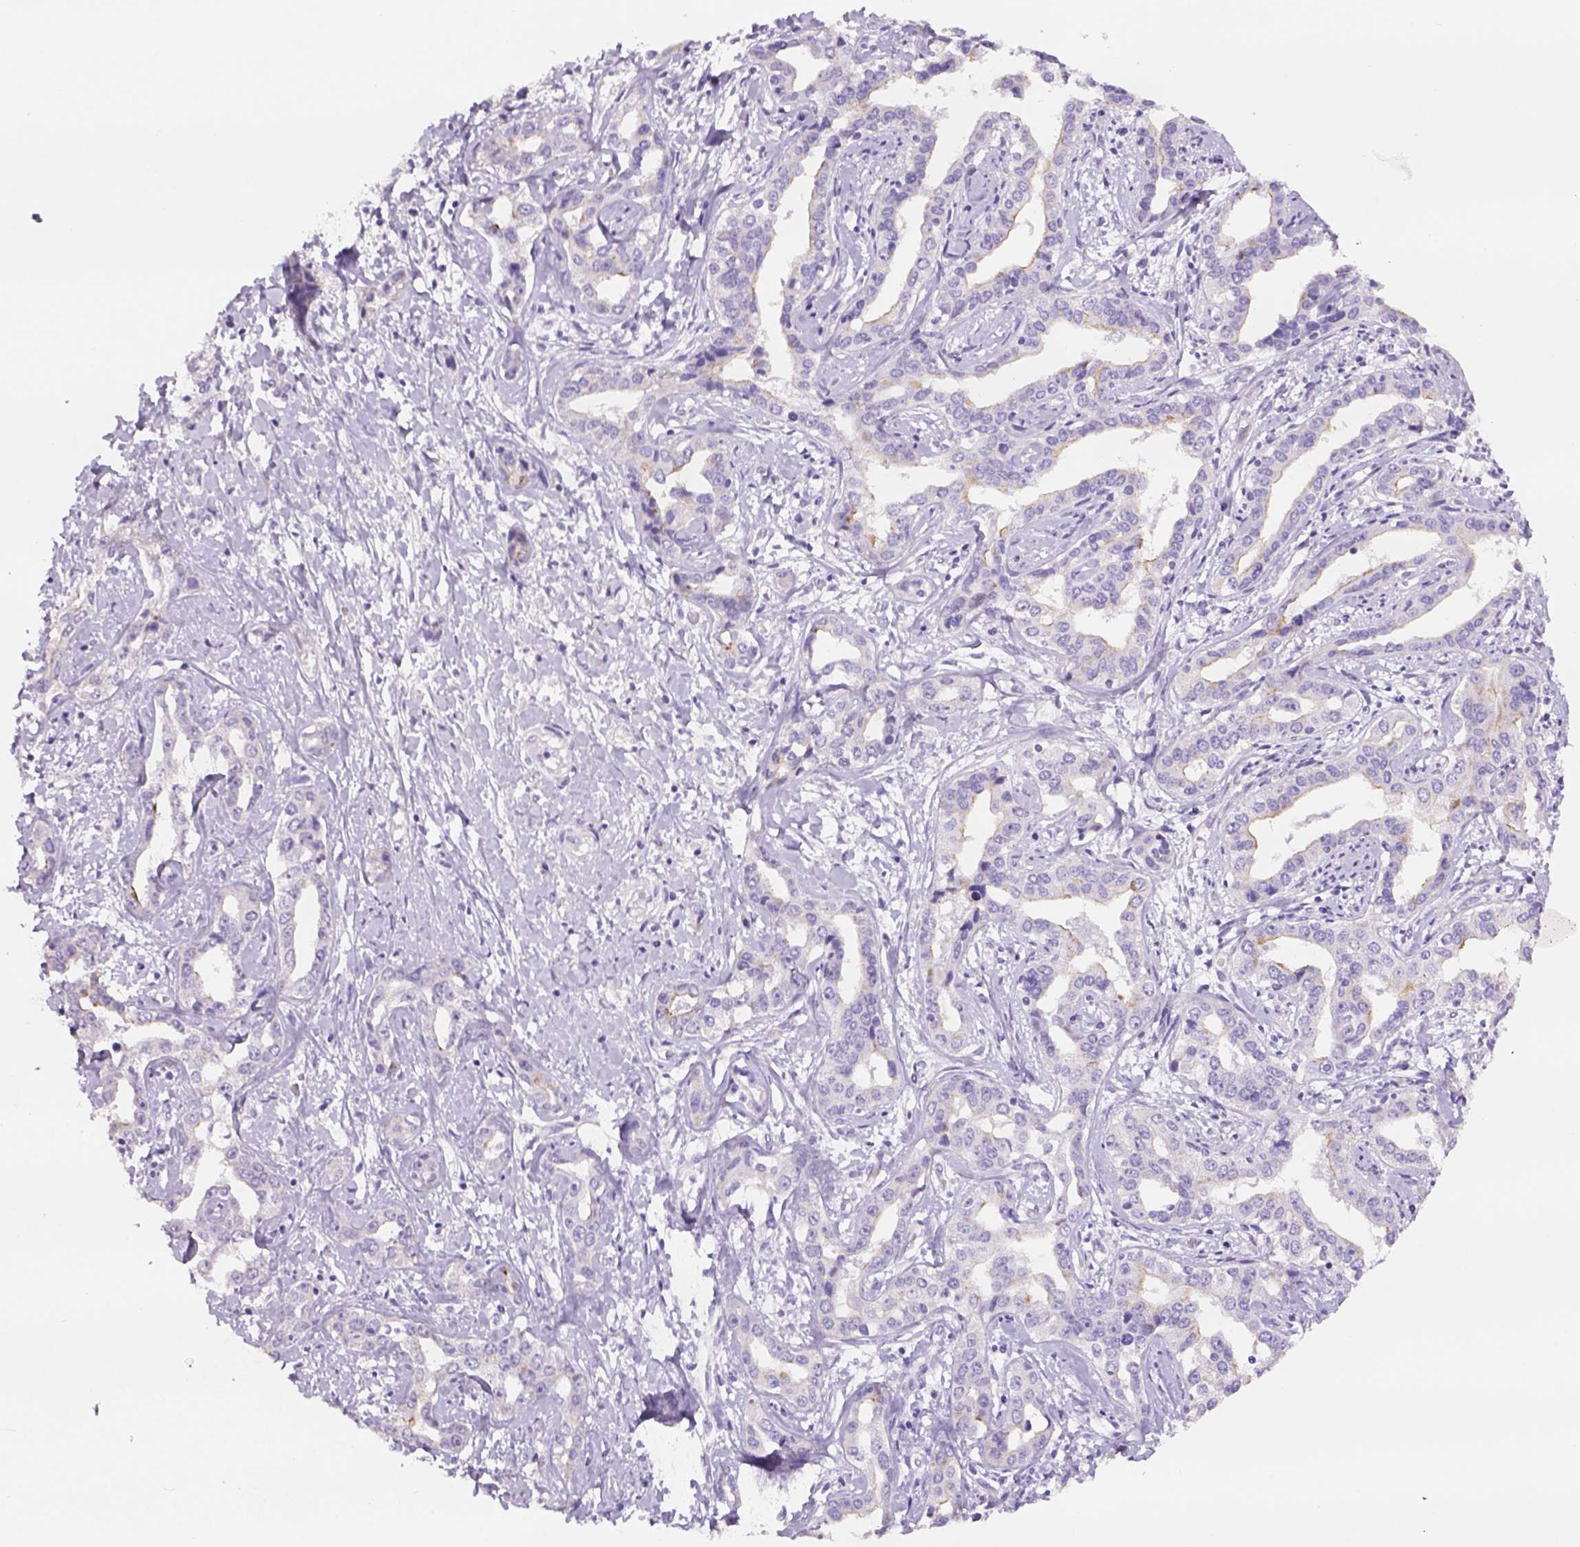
{"staining": {"intensity": "negative", "quantity": "none", "location": "none"}, "tissue": "liver cancer", "cell_type": "Tumor cells", "image_type": "cancer", "snomed": [{"axis": "morphology", "description": "Cholangiocarcinoma"}, {"axis": "topography", "description": "Liver"}], "caption": "High magnification brightfield microscopy of liver cancer stained with DAB (3,3'-diaminobenzidine) (brown) and counterstained with hematoxylin (blue): tumor cells show no significant staining.", "gene": "TENM4", "patient": {"sex": "male", "age": 59}}